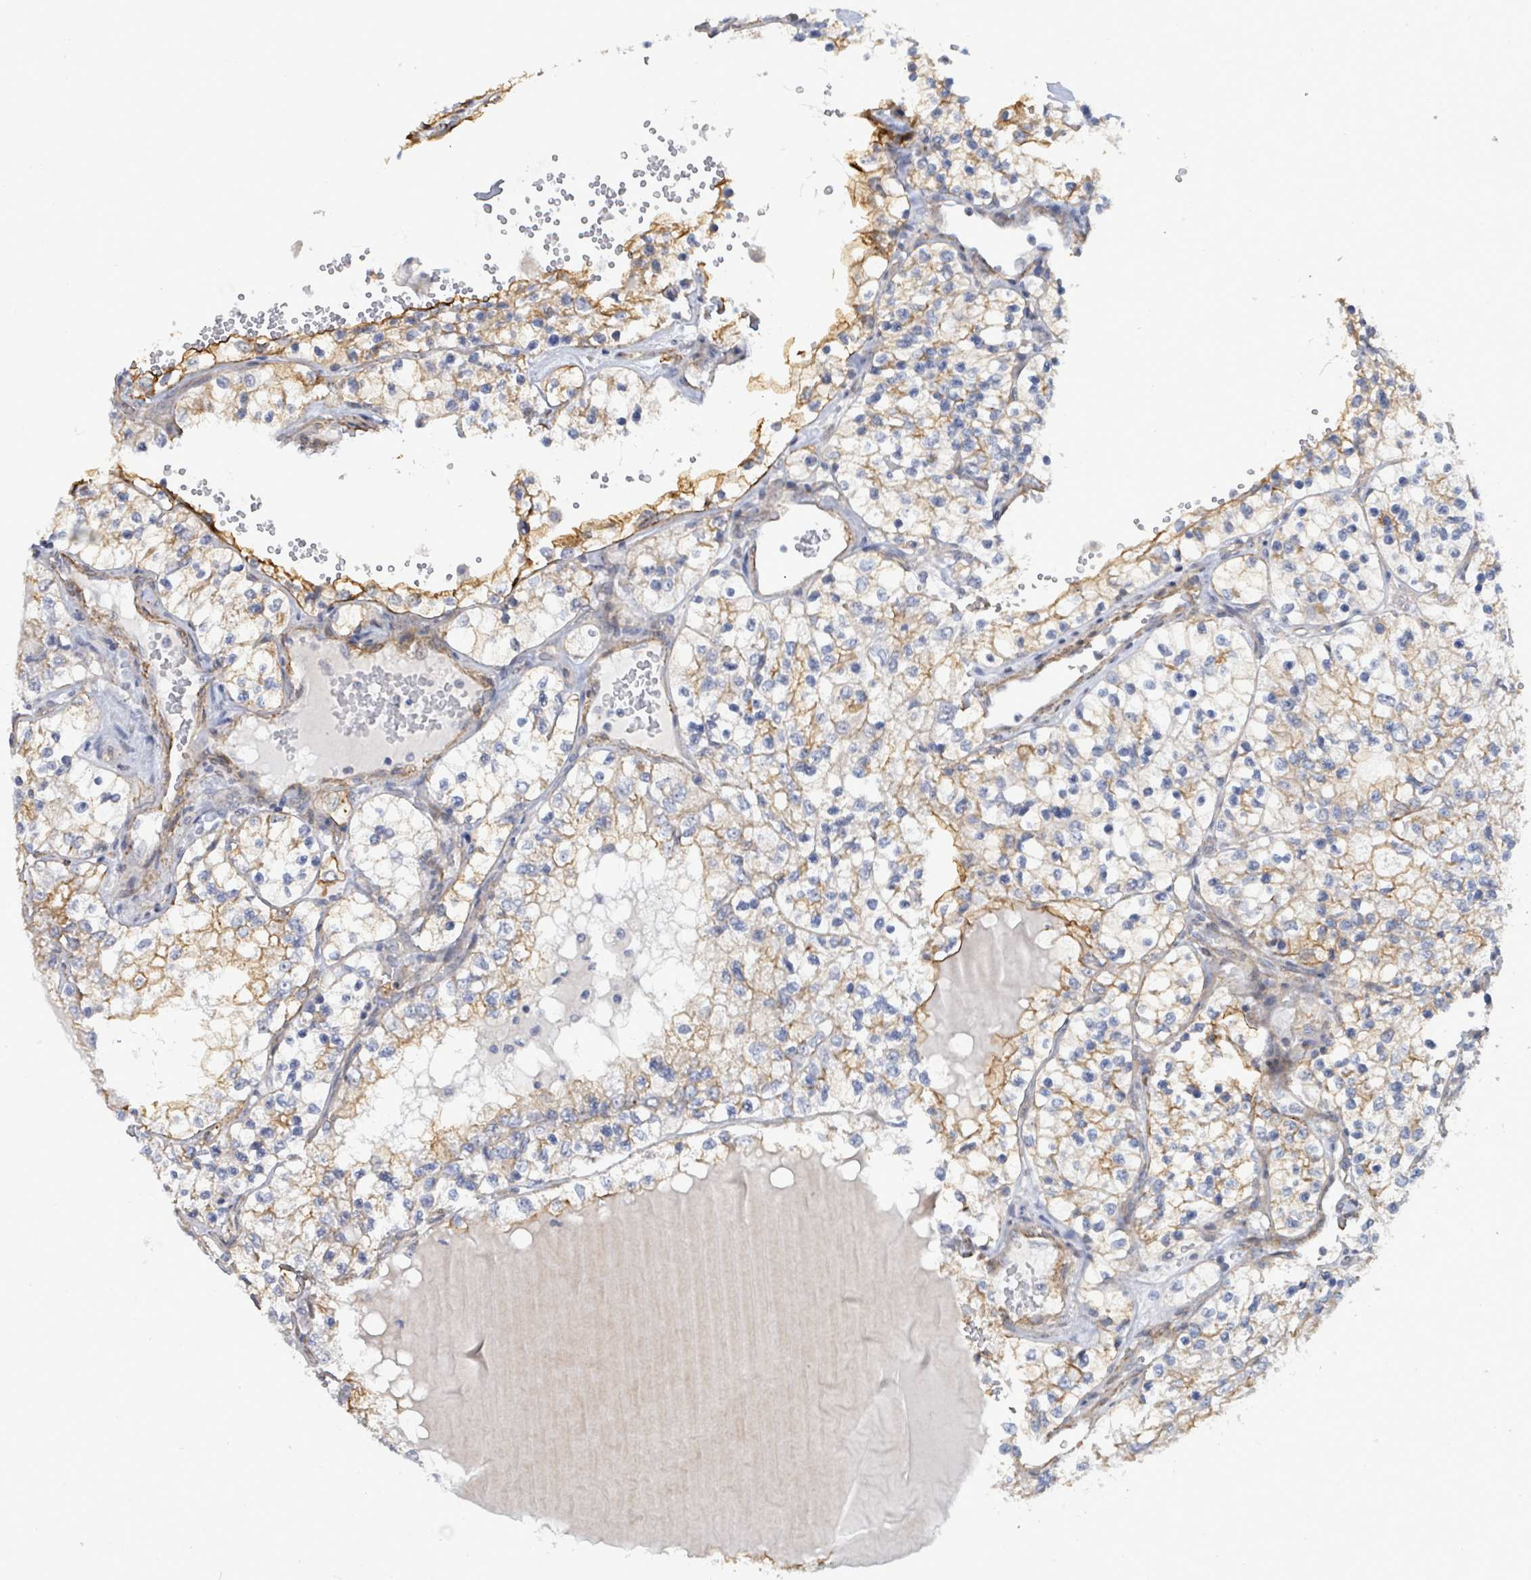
{"staining": {"intensity": "moderate", "quantity": "<25%", "location": "cytoplasmic/membranous"}, "tissue": "renal cancer", "cell_type": "Tumor cells", "image_type": "cancer", "snomed": [{"axis": "morphology", "description": "Adenocarcinoma, NOS"}, {"axis": "topography", "description": "Kidney"}], "caption": "Immunohistochemistry (IHC) of renal cancer (adenocarcinoma) demonstrates low levels of moderate cytoplasmic/membranous staining in approximately <25% of tumor cells.", "gene": "DMRTC1B", "patient": {"sex": "female", "age": 69}}